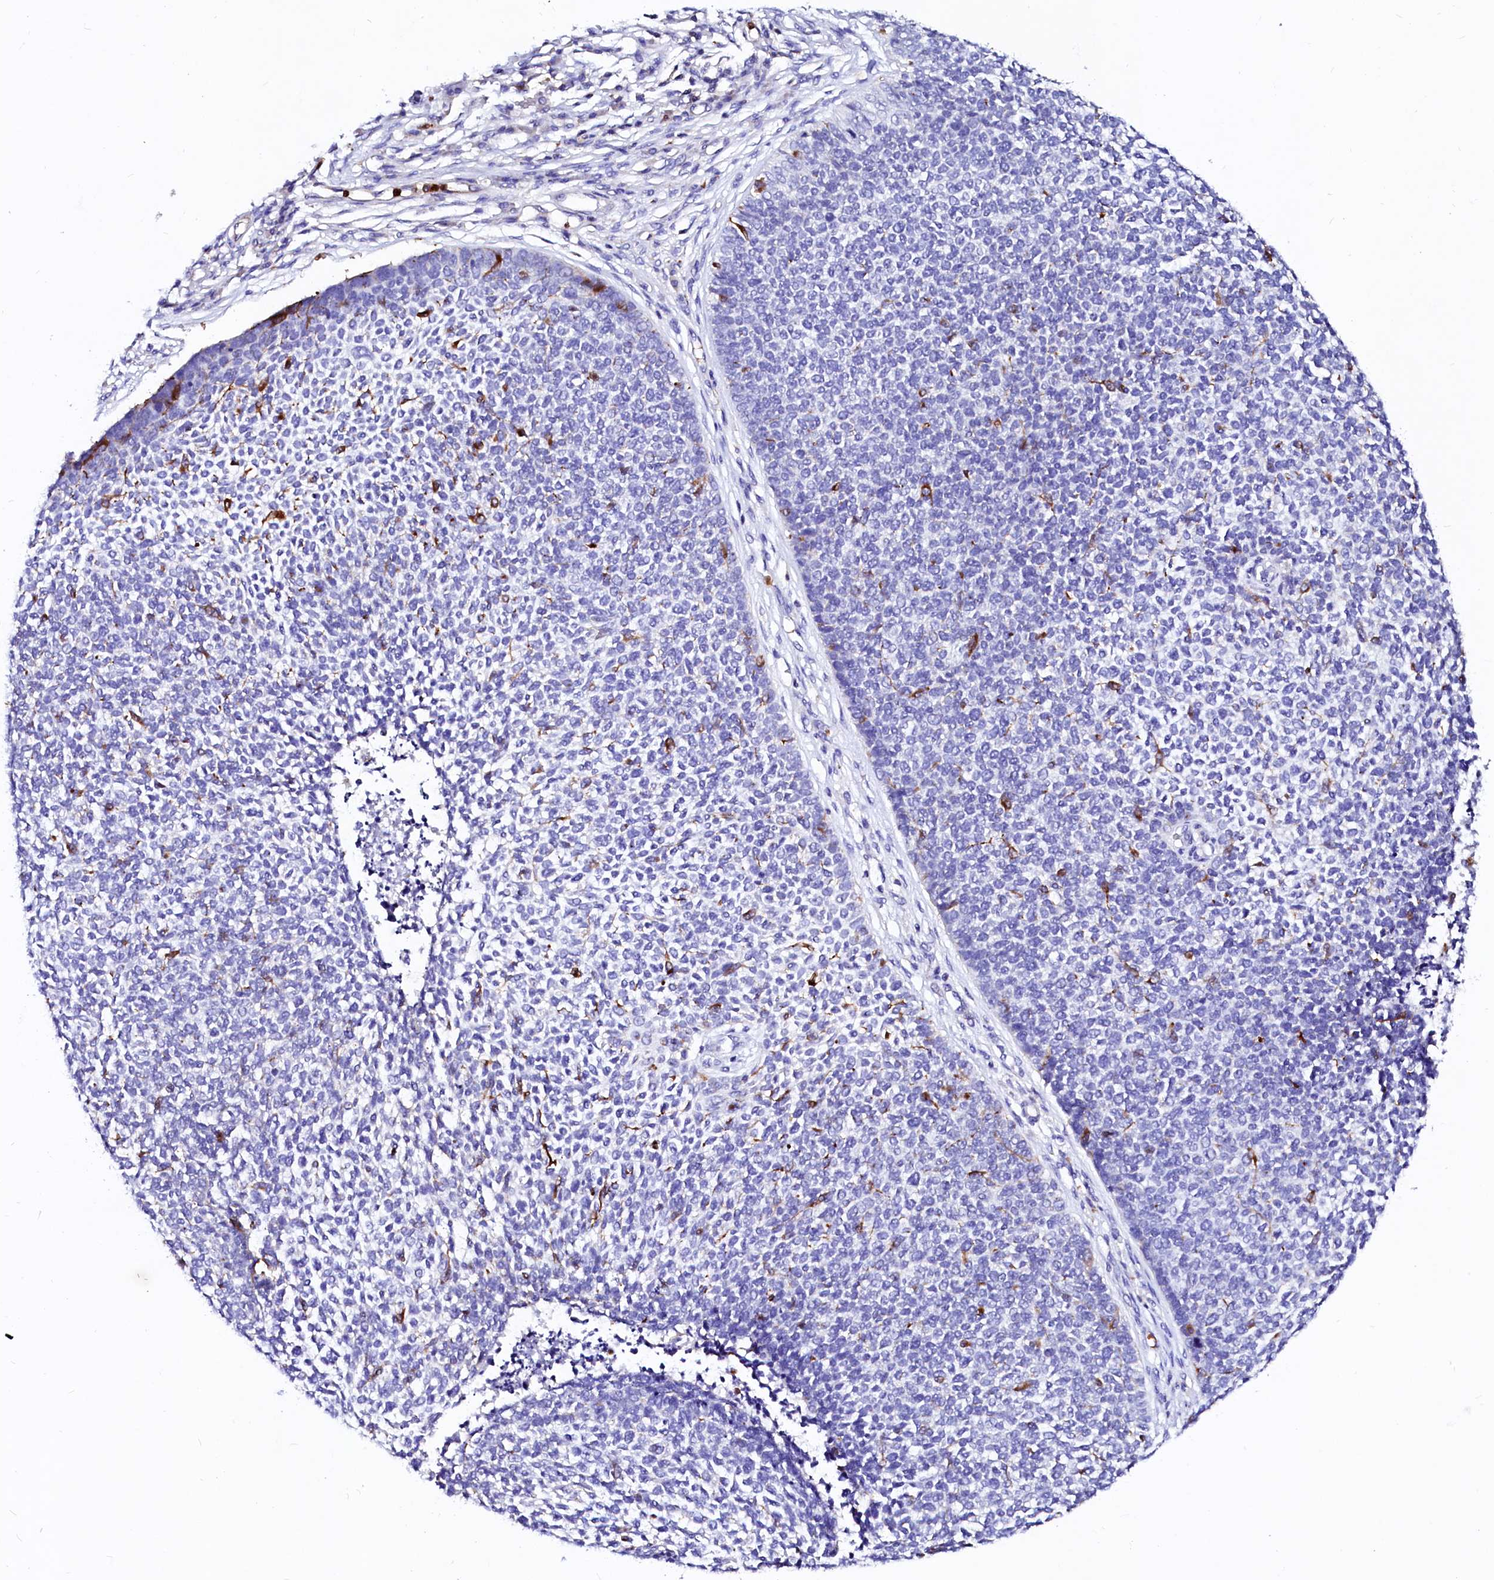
{"staining": {"intensity": "negative", "quantity": "none", "location": "none"}, "tissue": "skin cancer", "cell_type": "Tumor cells", "image_type": "cancer", "snomed": [{"axis": "morphology", "description": "Basal cell carcinoma"}, {"axis": "topography", "description": "Skin"}], "caption": "There is no significant staining in tumor cells of skin cancer (basal cell carcinoma). (DAB immunohistochemistry (IHC) visualized using brightfield microscopy, high magnification).", "gene": "RAB27A", "patient": {"sex": "female", "age": 84}}